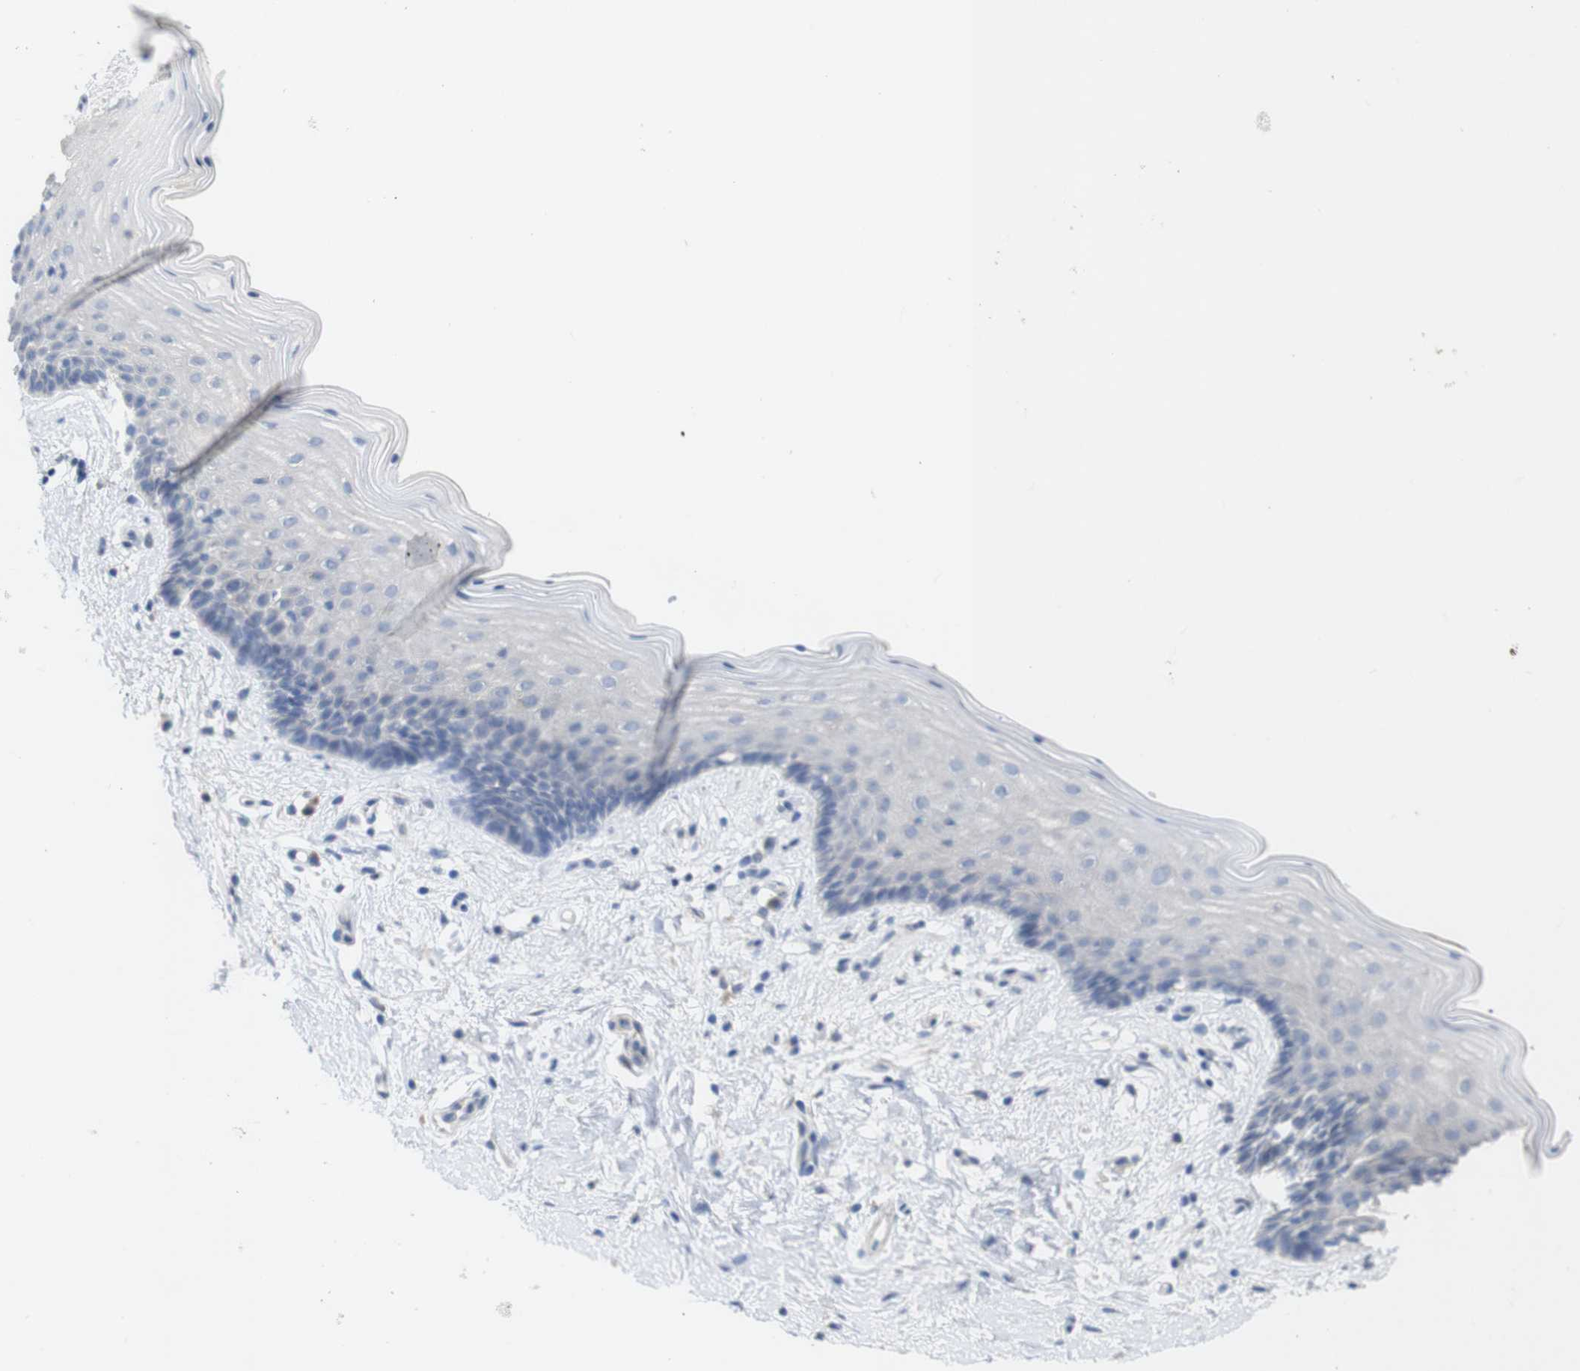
{"staining": {"intensity": "negative", "quantity": "none", "location": "none"}, "tissue": "vagina", "cell_type": "Squamous epithelial cells", "image_type": "normal", "snomed": [{"axis": "morphology", "description": "Normal tissue, NOS"}, {"axis": "topography", "description": "Vagina"}], "caption": "Vagina stained for a protein using IHC demonstrates no positivity squamous epithelial cells.", "gene": "BCAR3", "patient": {"sex": "female", "age": 44}}